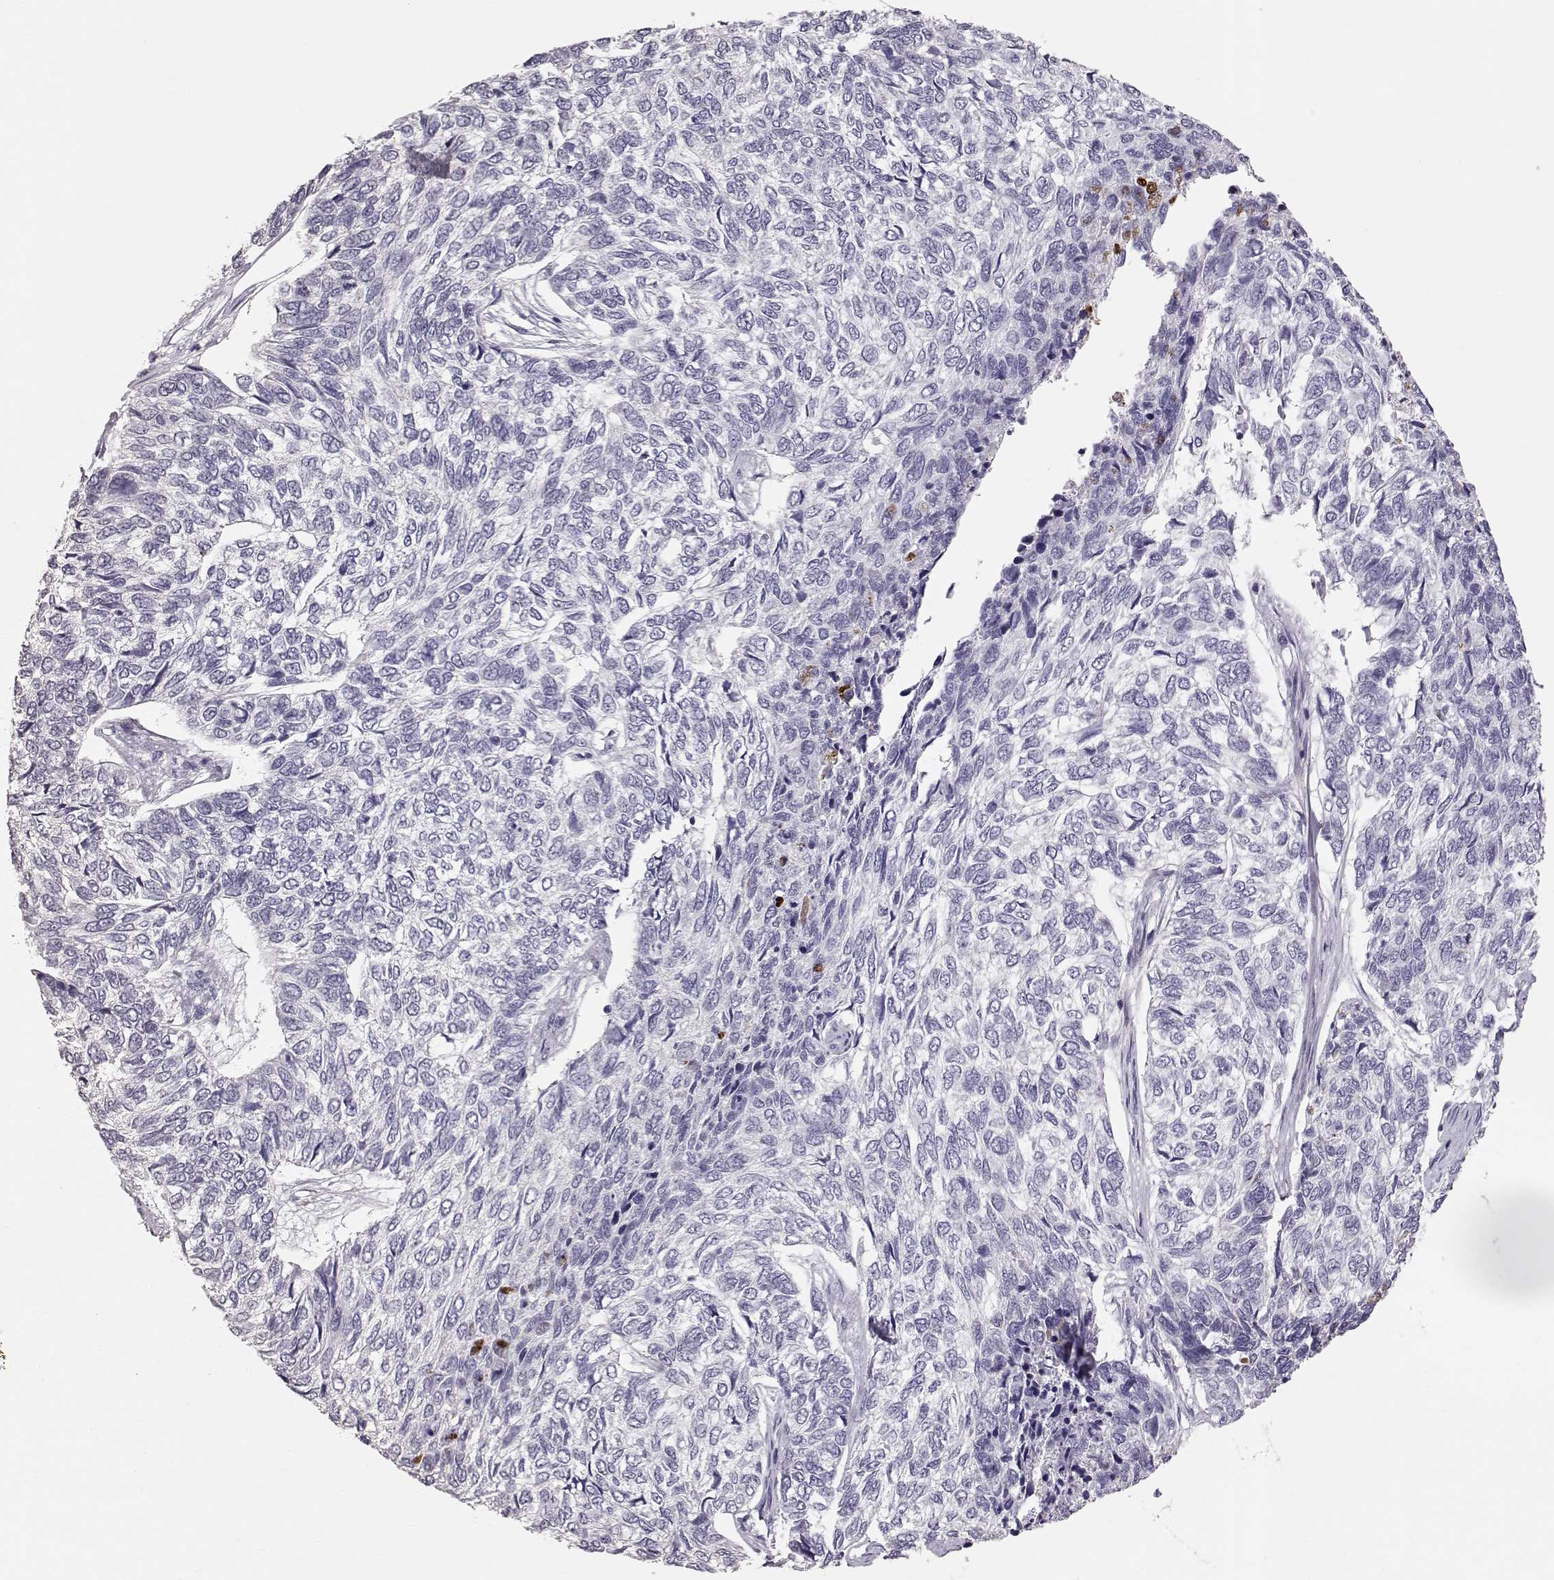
{"staining": {"intensity": "negative", "quantity": "none", "location": "none"}, "tissue": "skin cancer", "cell_type": "Tumor cells", "image_type": "cancer", "snomed": [{"axis": "morphology", "description": "Basal cell carcinoma"}, {"axis": "topography", "description": "Skin"}], "caption": "High magnification brightfield microscopy of skin cancer (basal cell carcinoma) stained with DAB (brown) and counterstained with hematoxylin (blue): tumor cells show no significant staining. (DAB IHC visualized using brightfield microscopy, high magnification).", "gene": "POU1F1", "patient": {"sex": "female", "age": 65}}